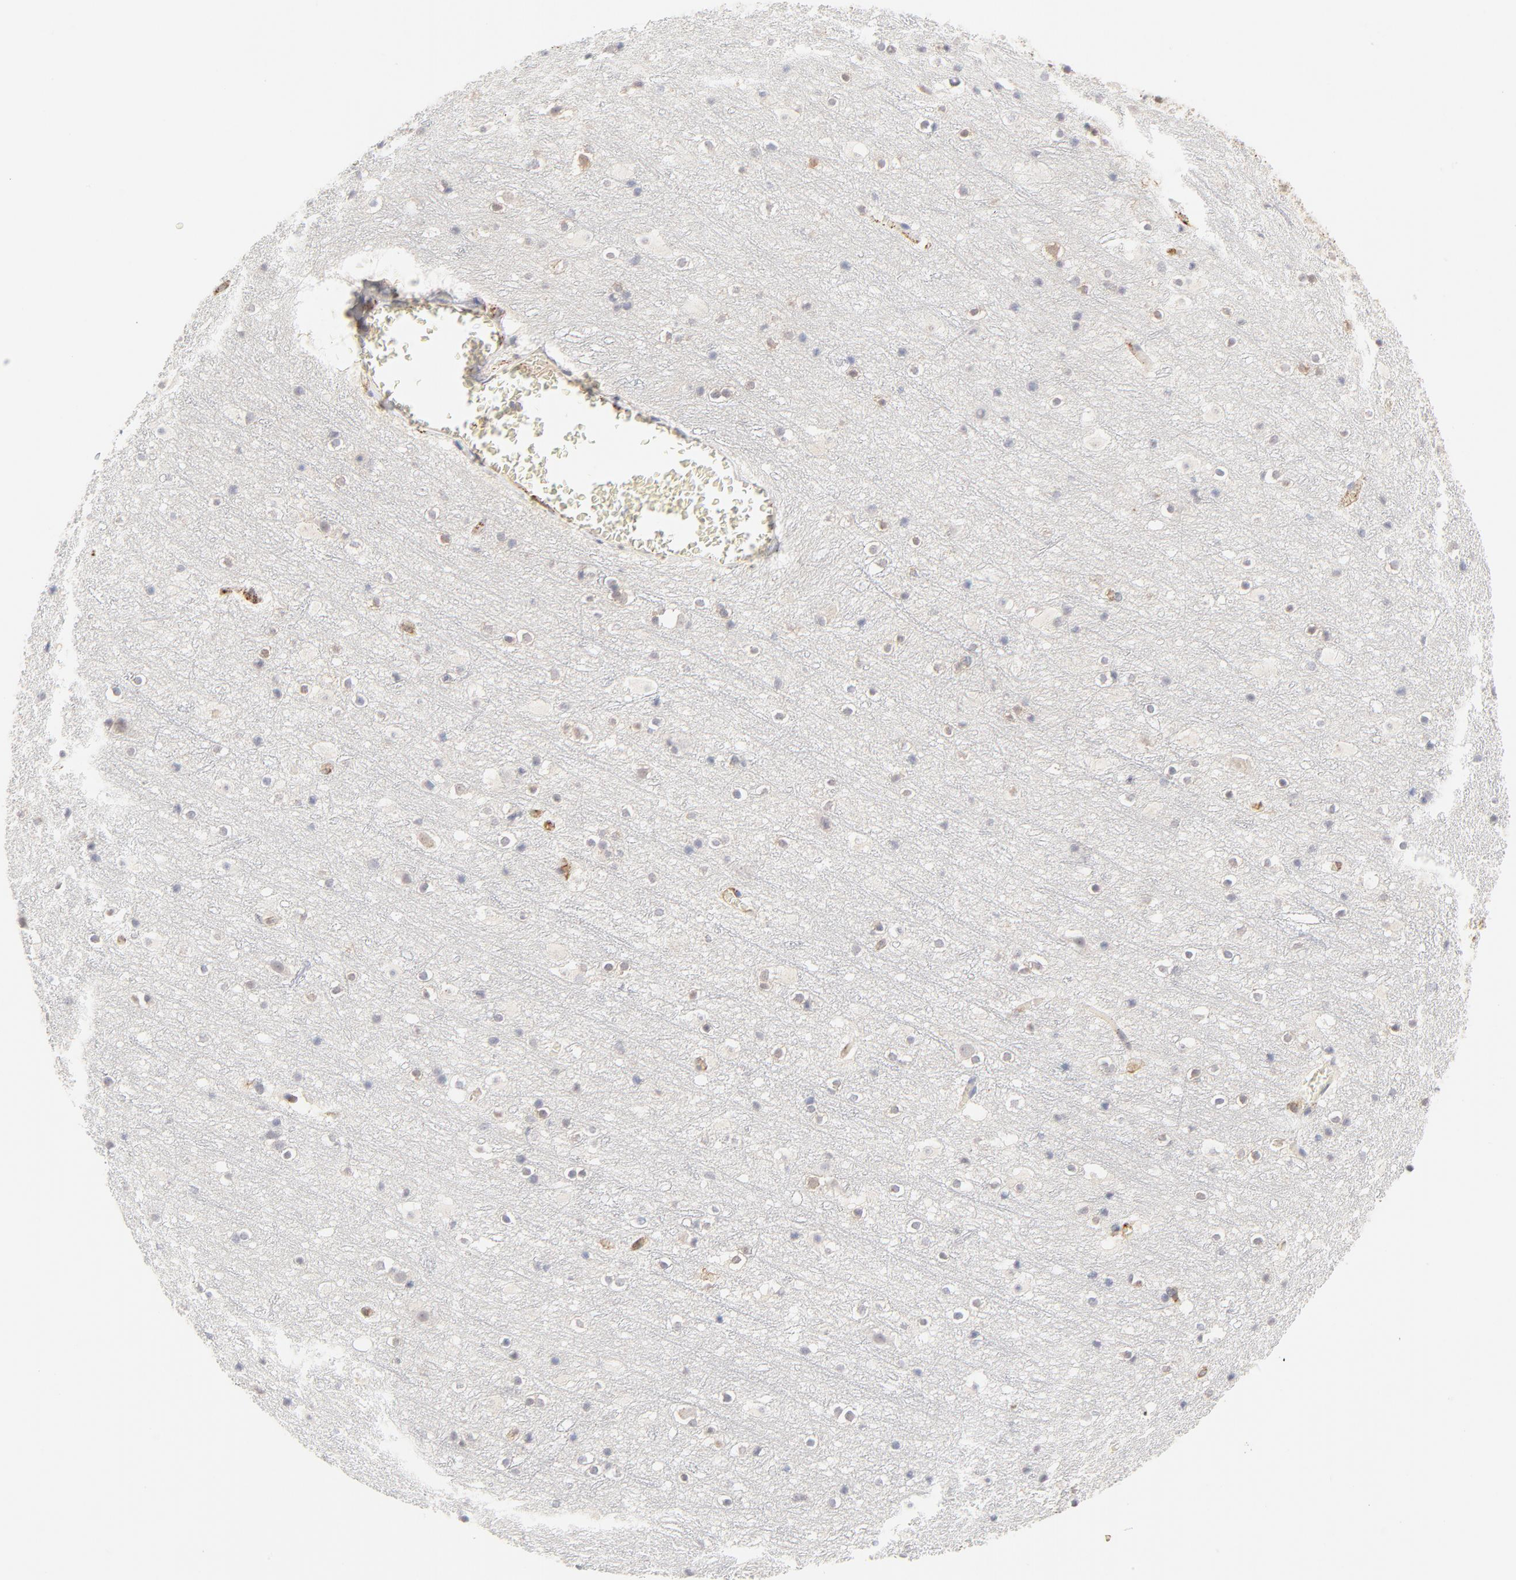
{"staining": {"intensity": "moderate", "quantity": "25%-75%", "location": "cytoplasmic/membranous"}, "tissue": "cerebral cortex", "cell_type": "Endothelial cells", "image_type": "normal", "snomed": [{"axis": "morphology", "description": "Normal tissue, NOS"}, {"axis": "topography", "description": "Cerebral cortex"}], "caption": "Immunohistochemical staining of normal cerebral cortex shows 25%-75% levels of moderate cytoplasmic/membranous protein positivity in about 25%-75% of endothelial cells.", "gene": "CDK6", "patient": {"sex": "male", "age": 45}}